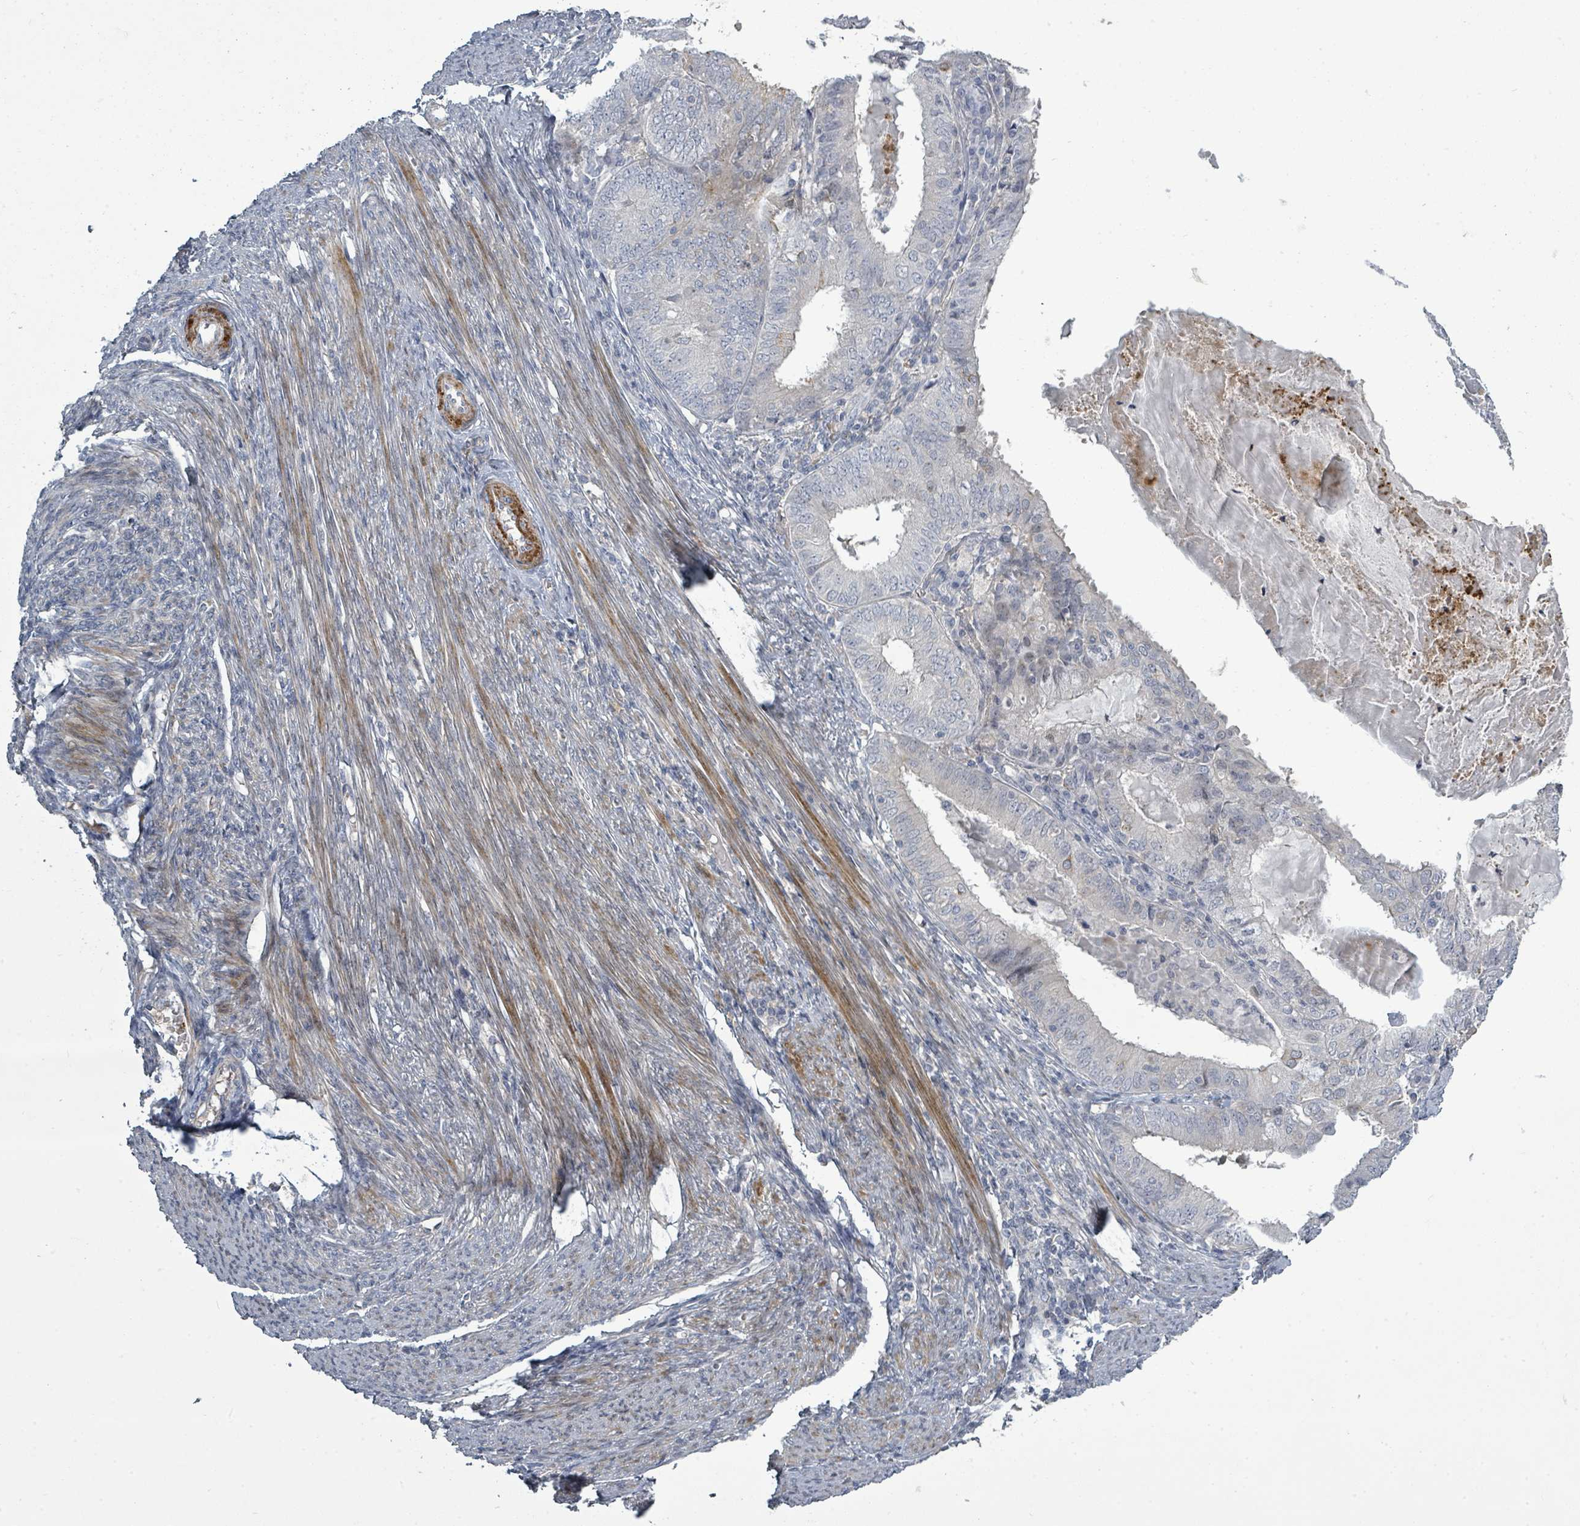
{"staining": {"intensity": "negative", "quantity": "none", "location": "none"}, "tissue": "endometrial cancer", "cell_type": "Tumor cells", "image_type": "cancer", "snomed": [{"axis": "morphology", "description": "Adenocarcinoma, NOS"}, {"axis": "topography", "description": "Endometrium"}], "caption": "Immunohistochemistry (IHC) image of human adenocarcinoma (endometrial) stained for a protein (brown), which exhibits no expression in tumor cells. (Stains: DAB (3,3'-diaminobenzidine) IHC with hematoxylin counter stain, Microscopy: brightfield microscopy at high magnification).", "gene": "LEFTY2", "patient": {"sex": "female", "age": 57}}